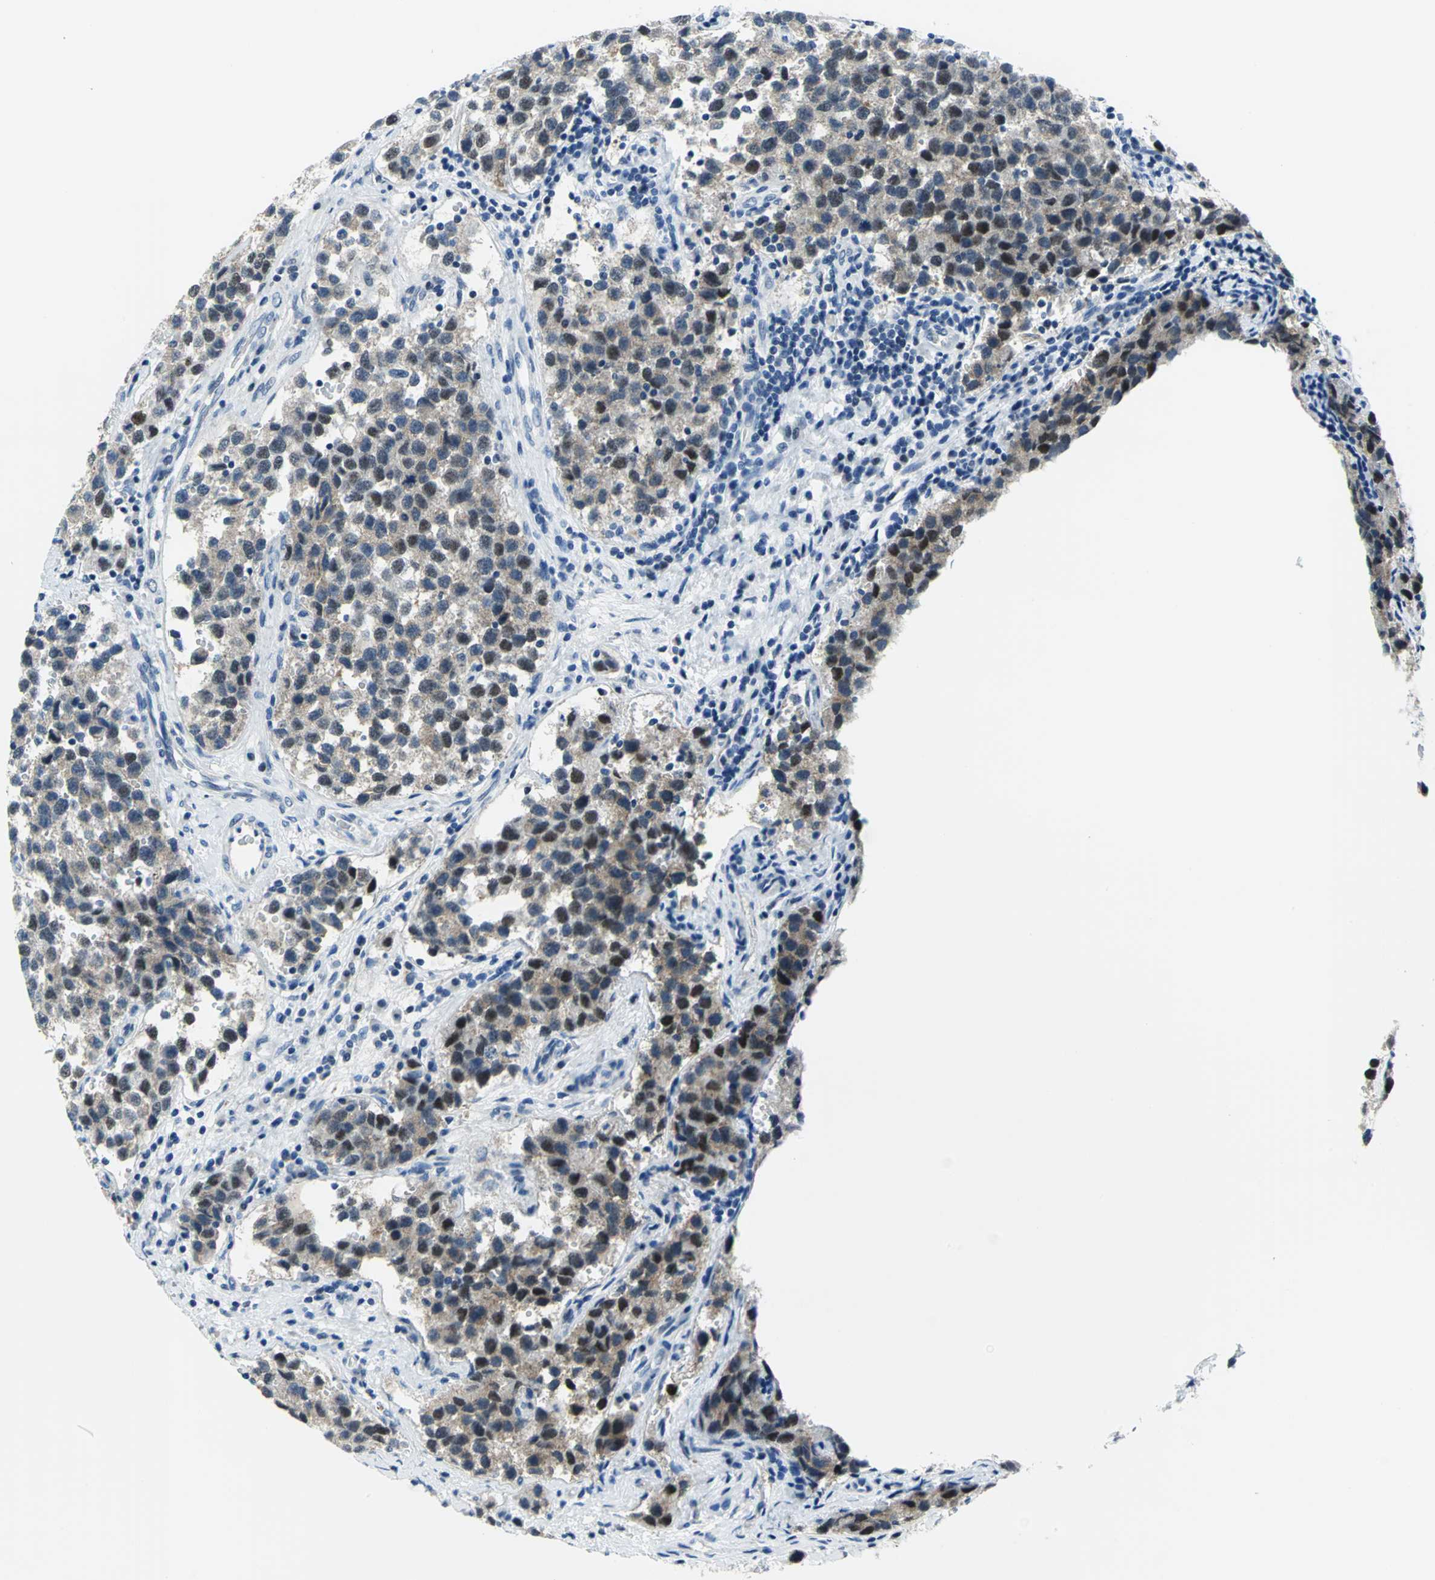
{"staining": {"intensity": "strong", "quantity": ">75%", "location": "nuclear"}, "tissue": "testis cancer", "cell_type": "Tumor cells", "image_type": "cancer", "snomed": [{"axis": "morphology", "description": "Seminoma, NOS"}, {"axis": "topography", "description": "Testis"}], "caption": "A micrograph showing strong nuclear expression in approximately >75% of tumor cells in testis seminoma, as visualized by brown immunohistochemical staining.", "gene": "RAD17", "patient": {"sex": "male", "age": 39}}